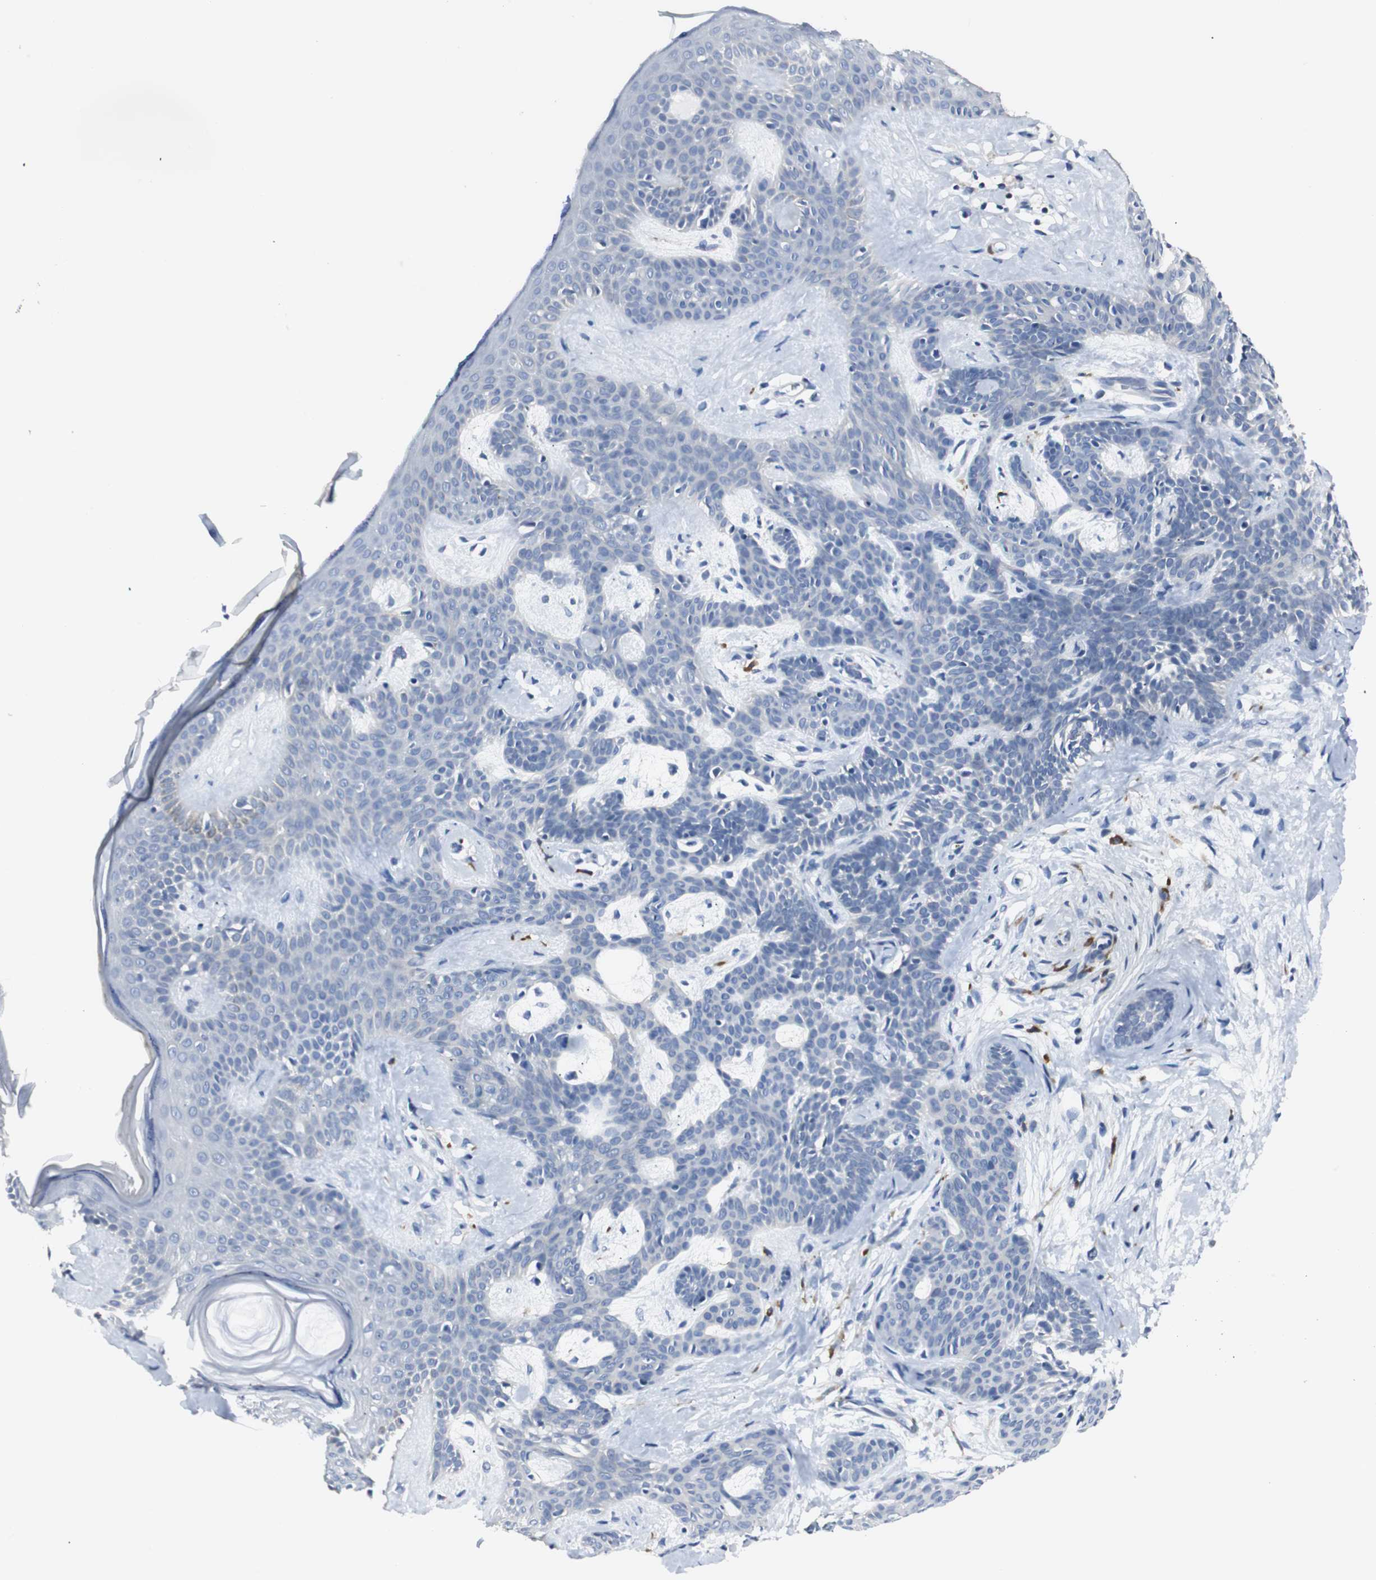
{"staining": {"intensity": "negative", "quantity": "none", "location": "none"}, "tissue": "skin cancer", "cell_type": "Tumor cells", "image_type": "cancer", "snomed": [{"axis": "morphology", "description": "Developmental malformation"}, {"axis": "morphology", "description": "Basal cell carcinoma"}, {"axis": "topography", "description": "Skin"}], "caption": "Basal cell carcinoma (skin) was stained to show a protein in brown. There is no significant staining in tumor cells.", "gene": "RASA1", "patient": {"sex": "female", "age": 62}}